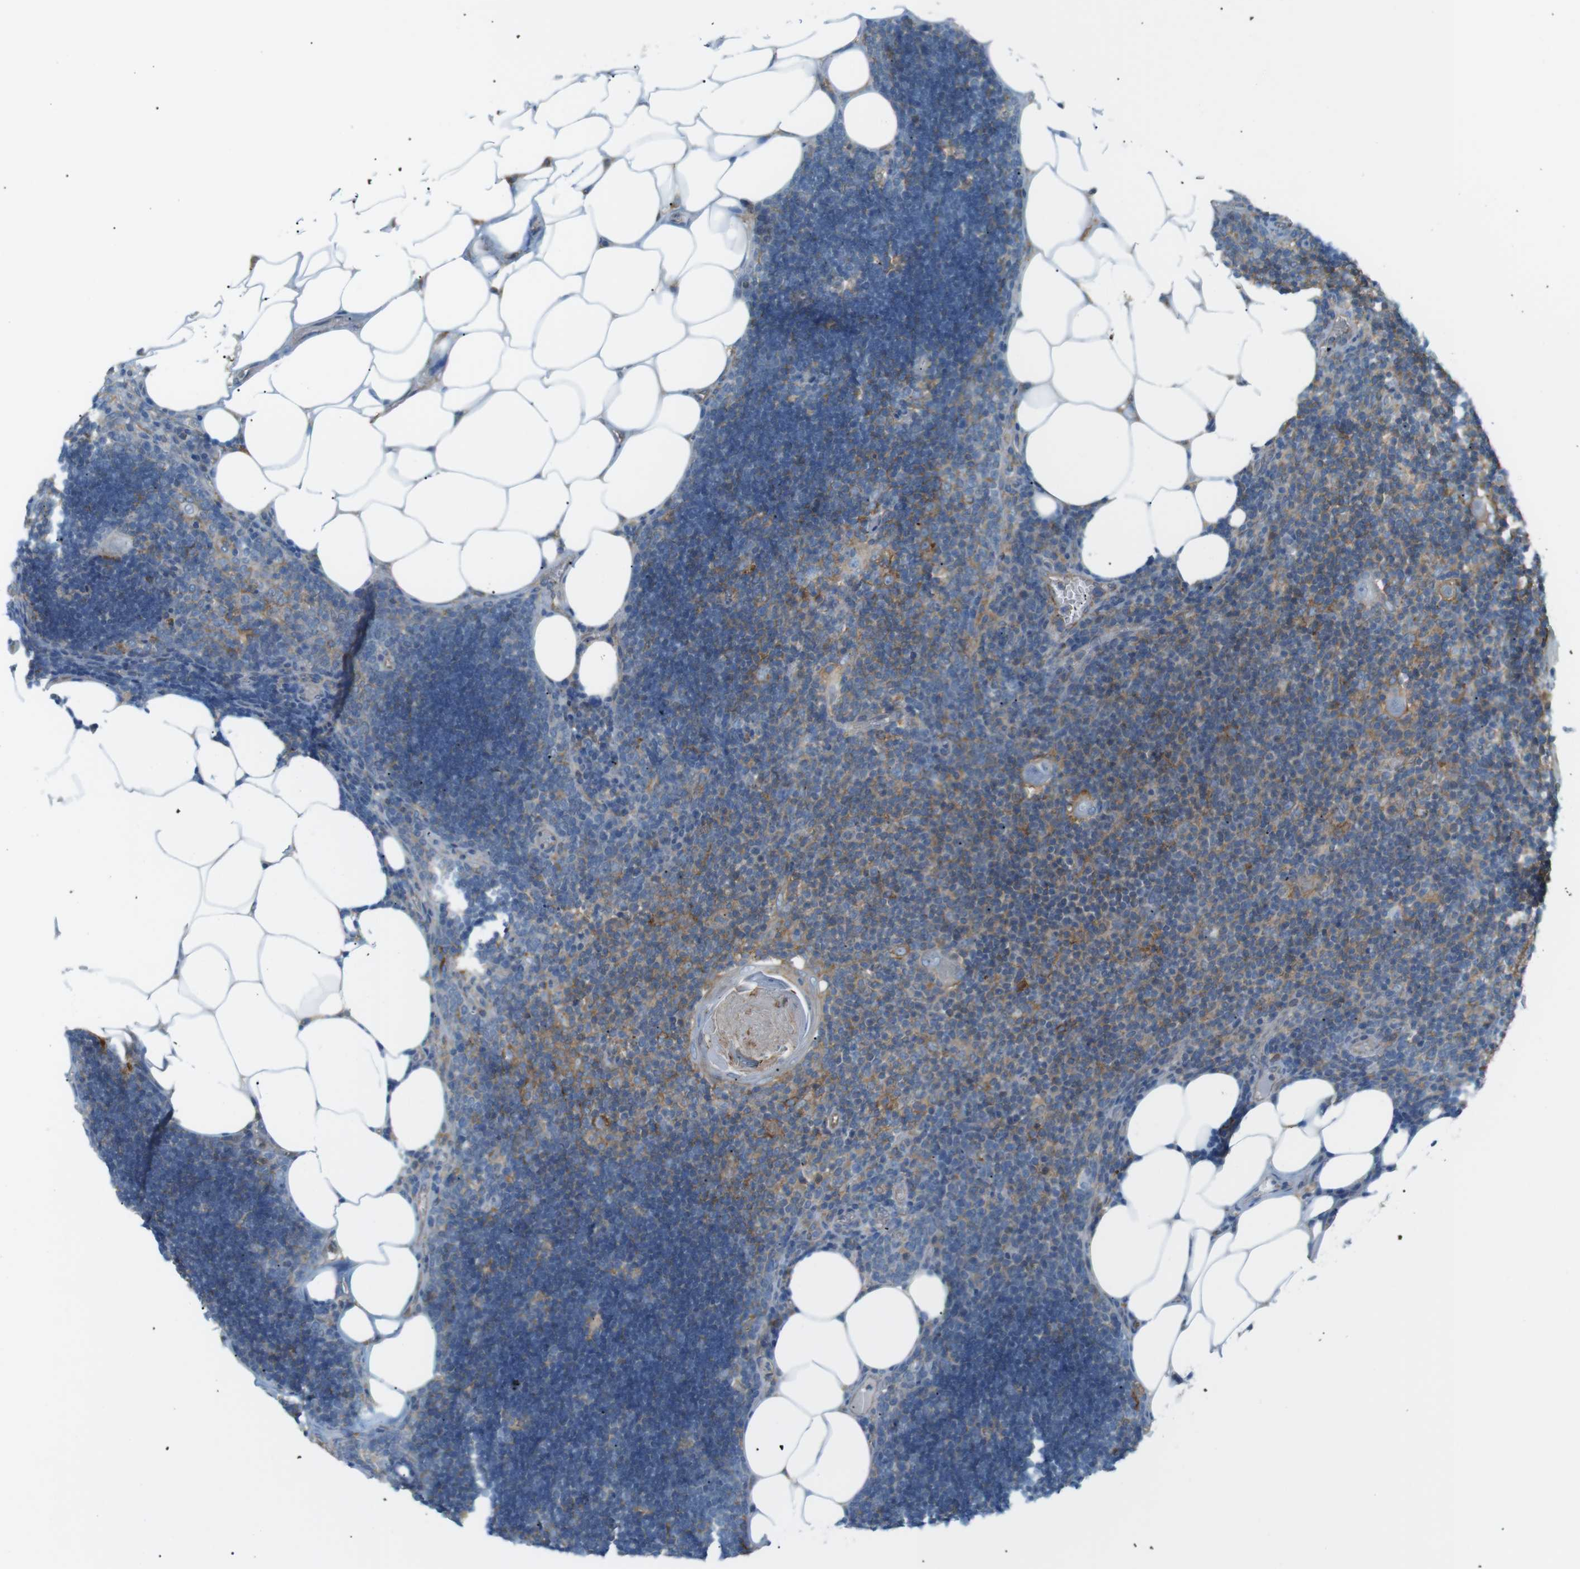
{"staining": {"intensity": "moderate", "quantity": "25%-75%", "location": "cytoplasmic/membranous"}, "tissue": "lymph node", "cell_type": "Germinal center cells", "image_type": "normal", "snomed": [{"axis": "morphology", "description": "Normal tissue, NOS"}, {"axis": "topography", "description": "Lymph node"}], "caption": "The micrograph exhibits a brown stain indicating the presence of a protein in the cytoplasmic/membranous of germinal center cells in lymph node. (Stains: DAB (3,3'-diaminobenzidine) in brown, nuclei in blue, Microscopy: brightfield microscopy at high magnification).", "gene": "PEPD", "patient": {"sex": "male", "age": 33}}